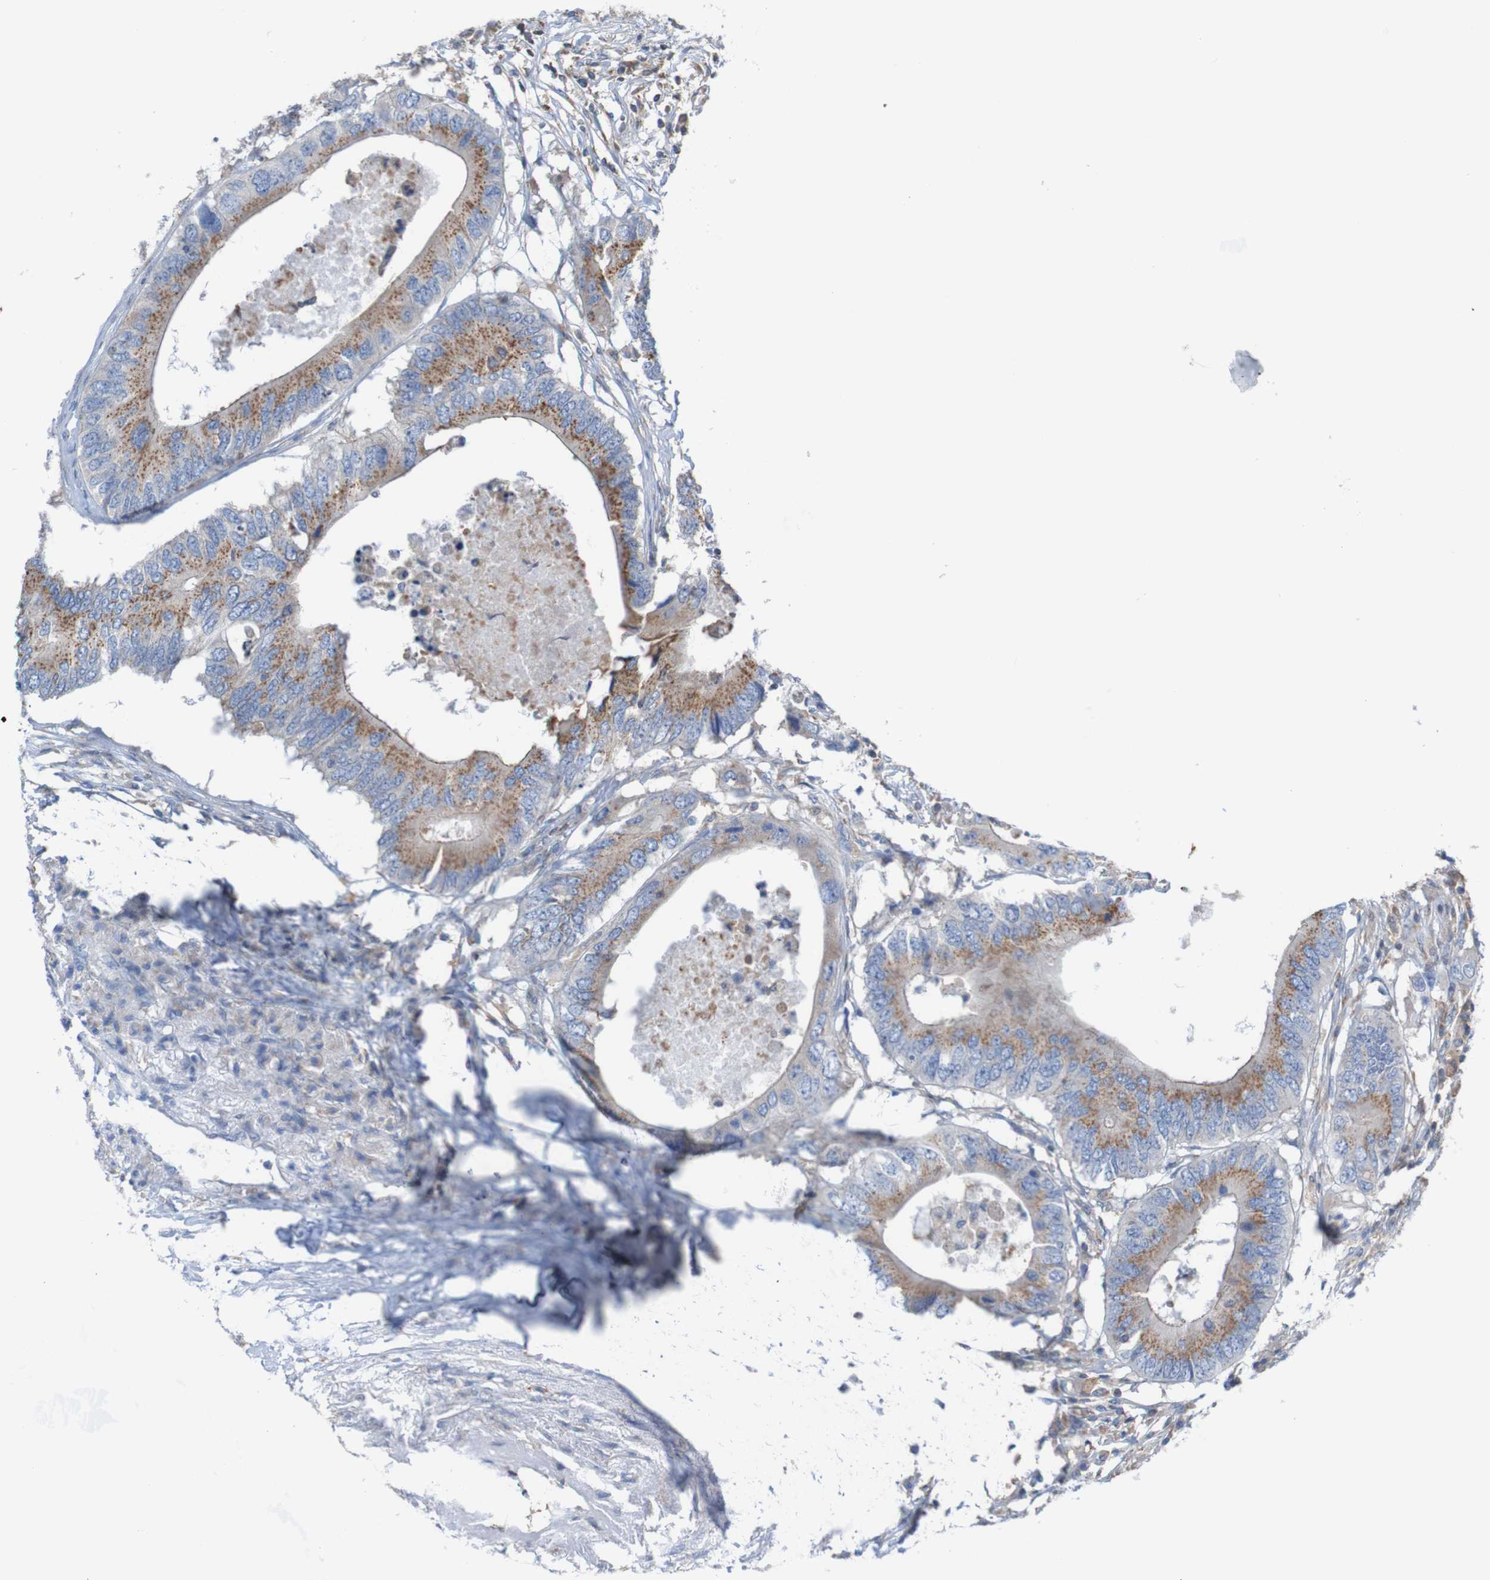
{"staining": {"intensity": "moderate", "quantity": ">75%", "location": "cytoplasmic/membranous"}, "tissue": "colorectal cancer", "cell_type": "Tumor cells", "image_type": "cancer", "snomed": [{"axis": "morphology", "description": "Adenocarcinoma, NOS"}, {"axis": "topography", "description": "Colon"}], "caption": "Colorectal cancer stained with a brown dye demonstrates moderate cytoplasmic/membranous positive expression in approximately >75% of tumor cells.", "gene": "MINAR1", "patient": {"sex": "male", "age": 71}}